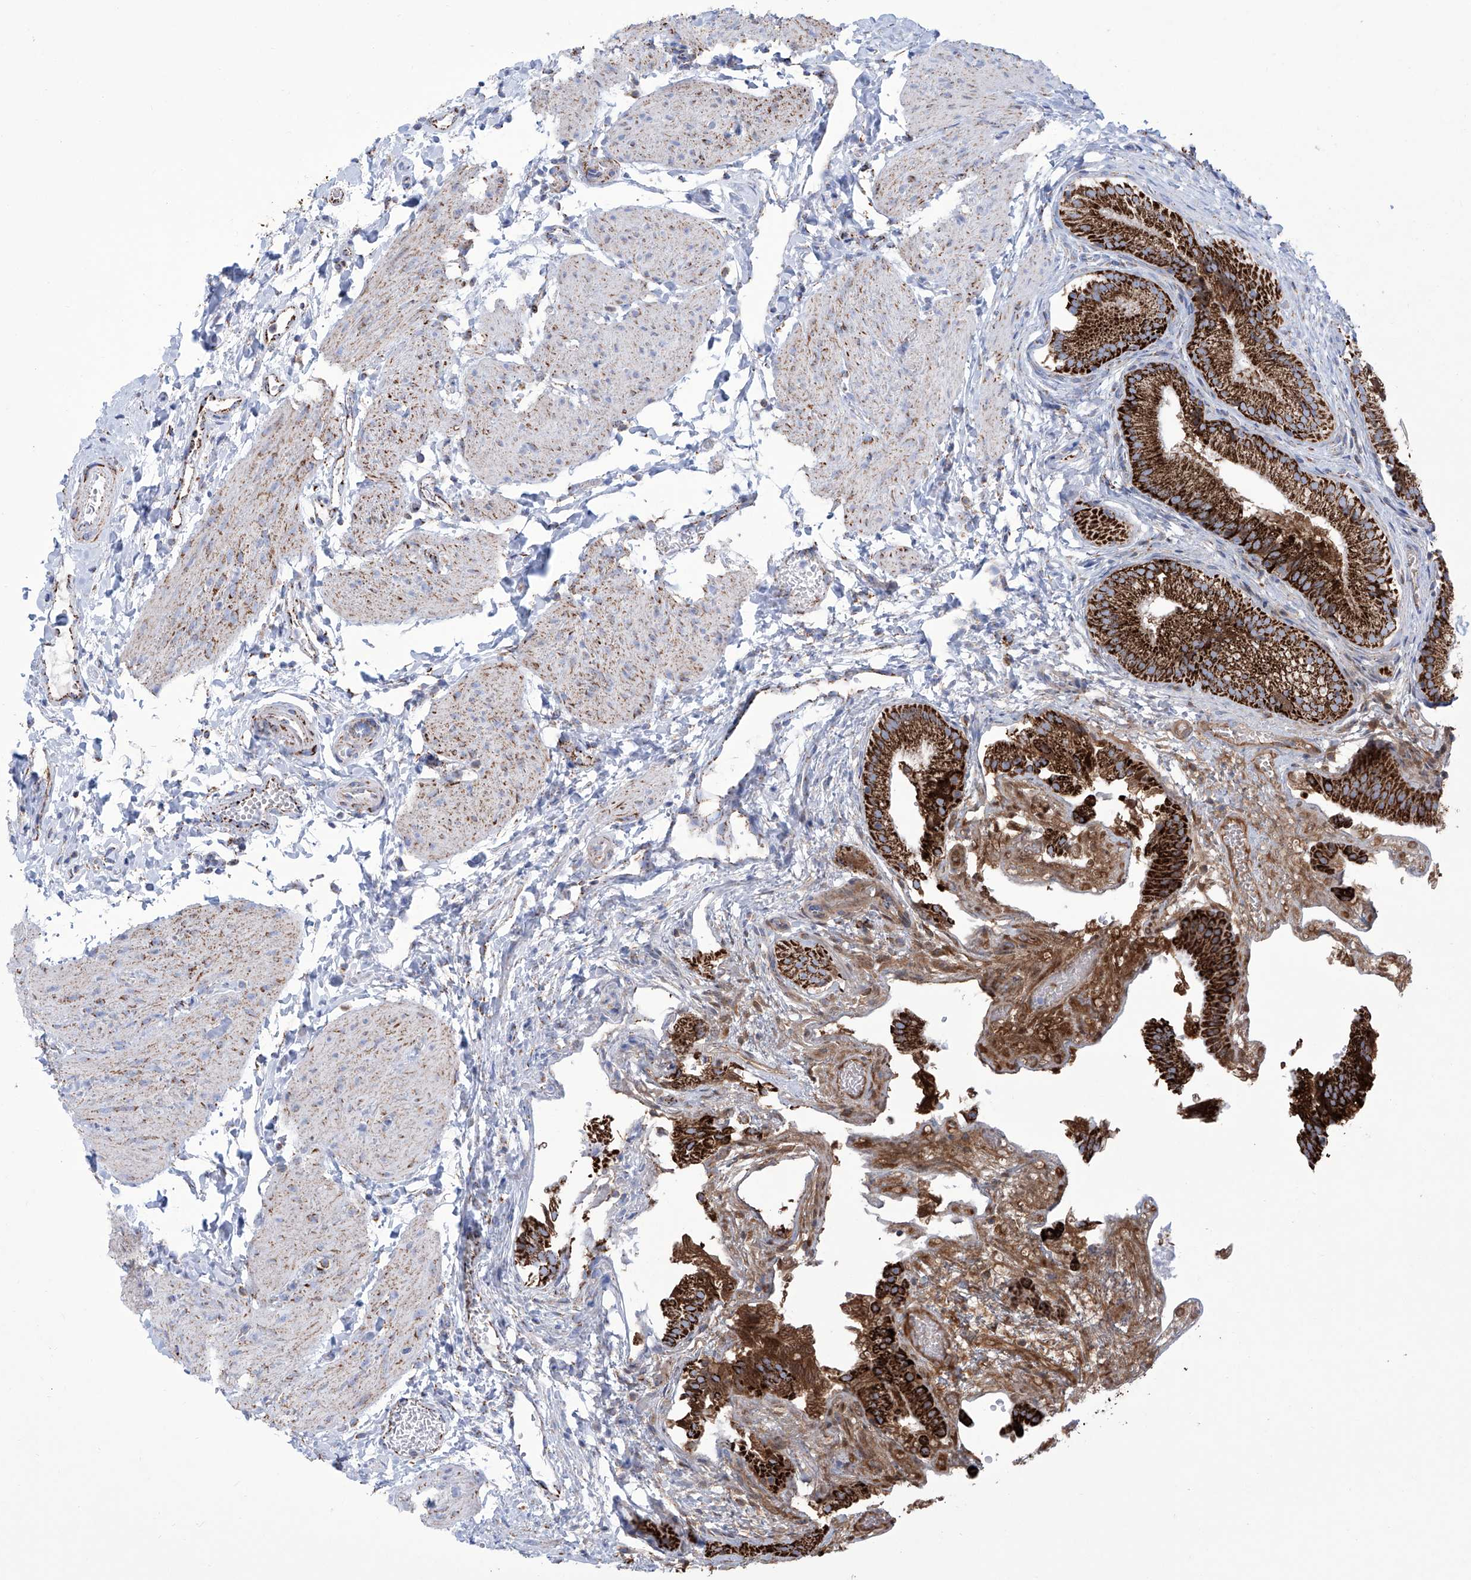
{"staining": {"intensity": "strong", "quantity": ">75%", "location": "cytoplasmic/membranous"}, "tissue": "gallbladder", "cell_type": "Glandular cells", "image_type": "normal", "snomed": [{"axis": "morphology", "description": "Normal tissue, NOS"}, {"axis": "topography", "description": "Gallbladder"}], "caption": "This micrograph reveals benign gallbladder stained with immunohistochemistry (IHC) to label a protein in brown. The cytoplasmic/membranous of glandular cells show strong positivity for the protein. Nuclei are counter-stained blue.", "gene": "ALDH6A1", "patient": {"sex": "female", "age": 30}}